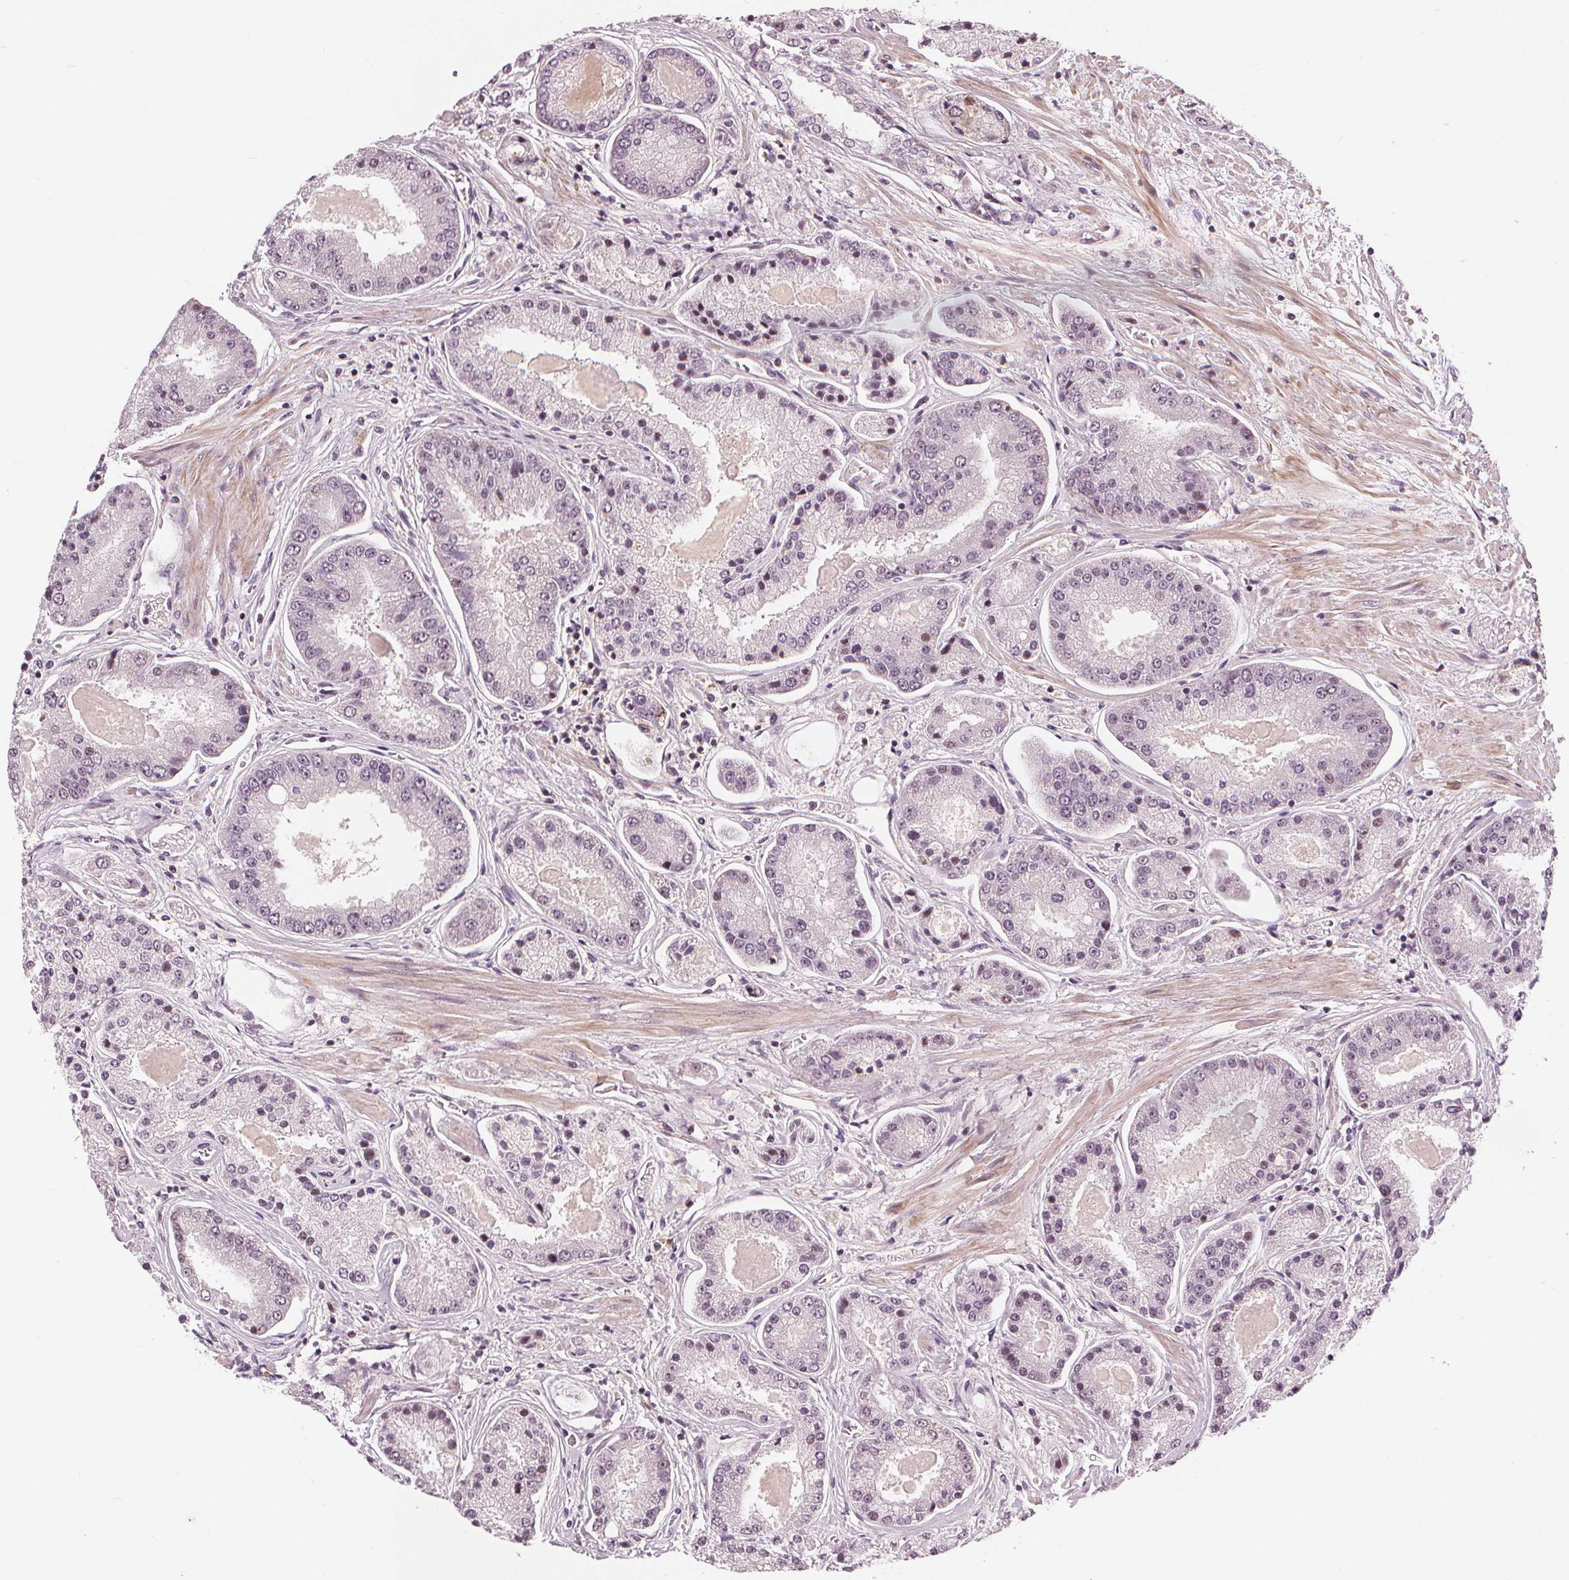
{"staining": {"intensity": "negative", "quantity": "none", "location": "none"}, "tissue": "prostate cancer", "cell_type": "Tumor cells", "image_type": "cancer", "snomed": [{"axis": "morphology", "description": "Adenocarcinoma, High grade"}, {"axis": "topography", "description": "Prostate"}], "caption": "Protein analysis of prostate cancer demonstrates no significant positivity in tumor cells.", "gene": "SLC34A1", "patient": {"sex": "male", "age": 67}}